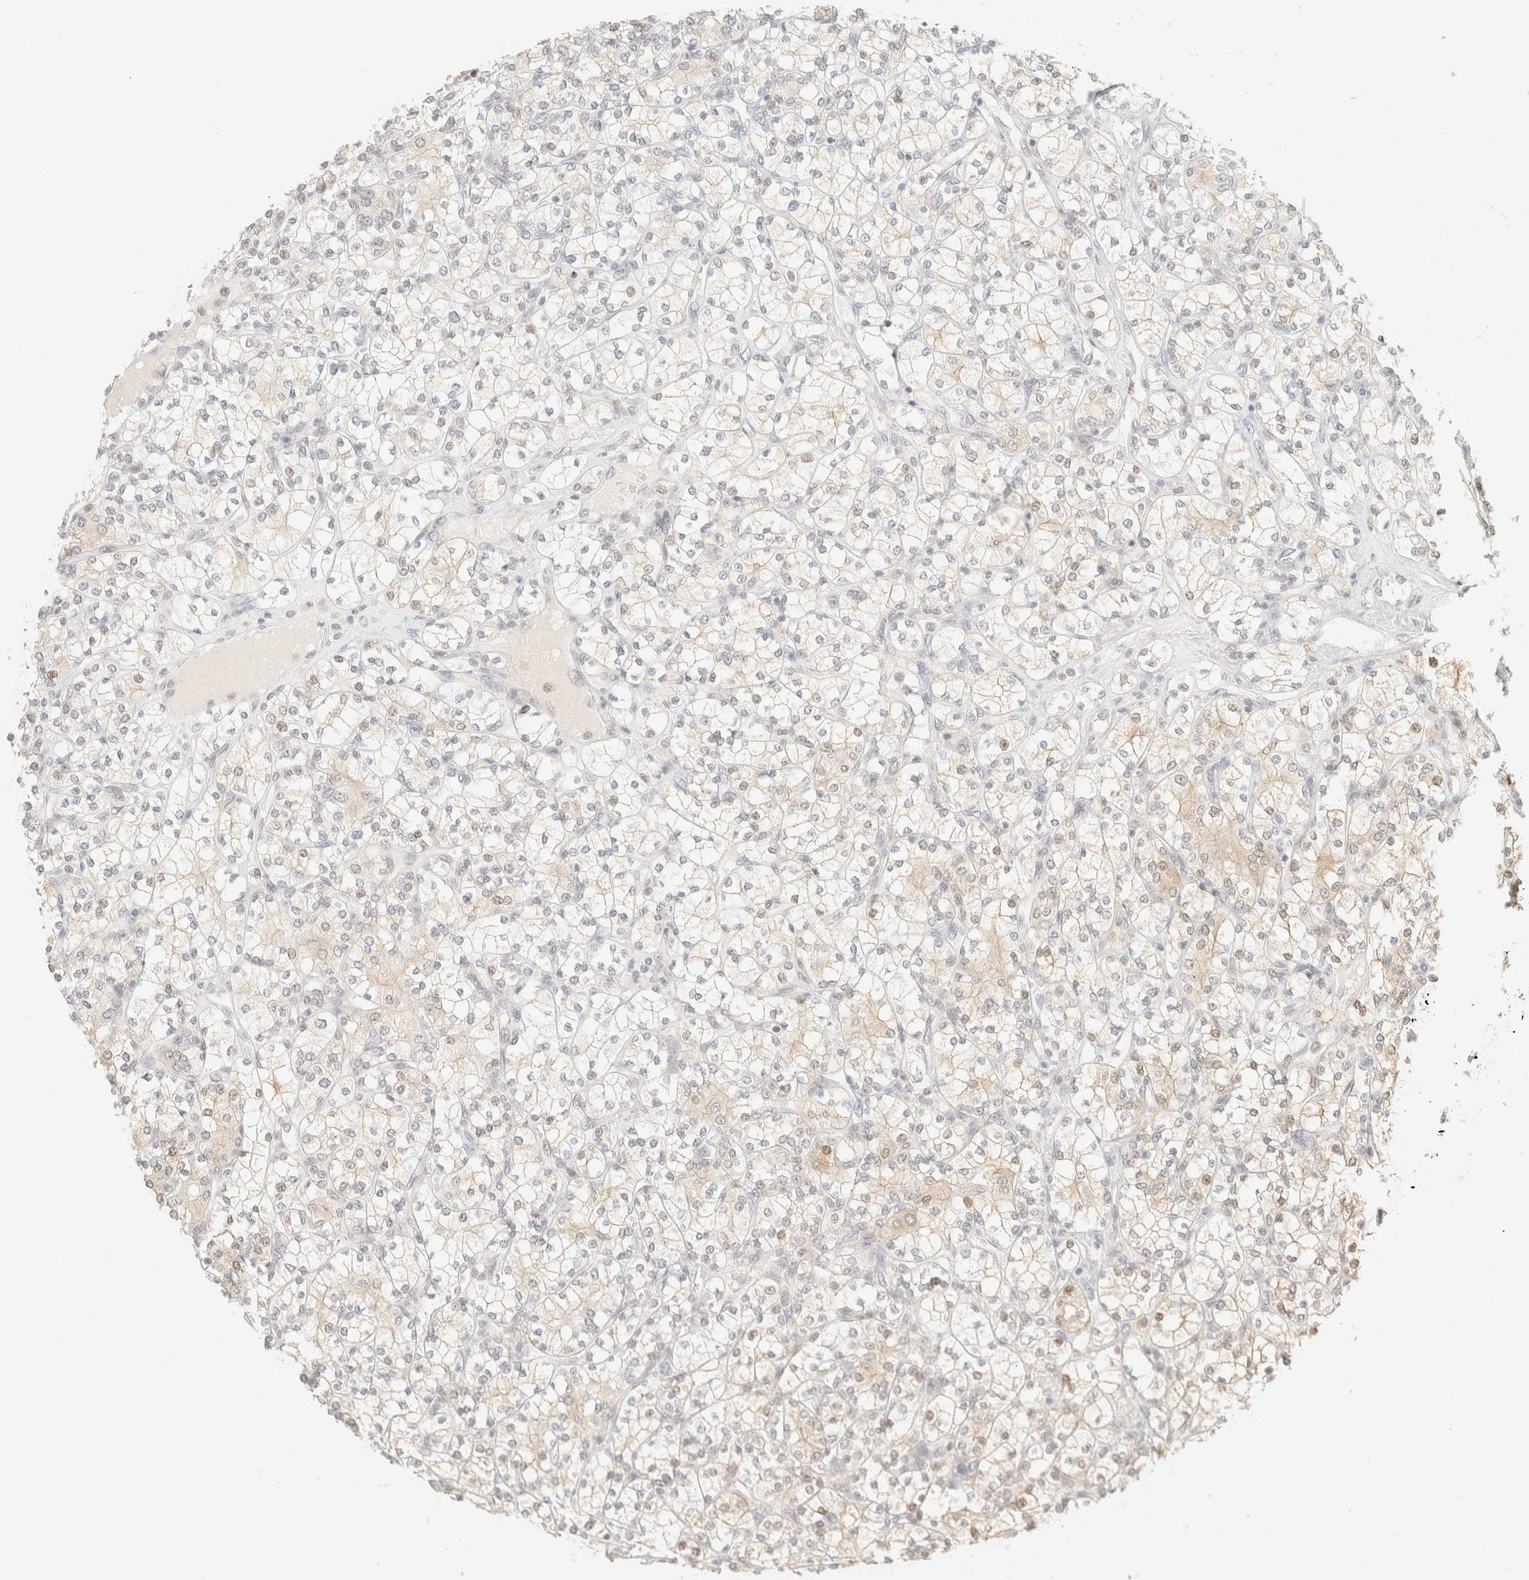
{"staining": {"intensity": "negative", "quantity": "none", "location": "none"}, "tissue": "renal cancer", "cell_type": "Tumor cells", "image_type": "cancer", "snomed": [{"axis": "morphology", "description": "Adenocarcinoma, NOS"}, {"axis": "topography", "description": "Kidney"}], "caption": "The photomicrograph demonstrates no significant expression in tumor cells of renal adenocarcinoma.", "gene": "TSR1", "patient": {"sex": "male", "age": 77}}